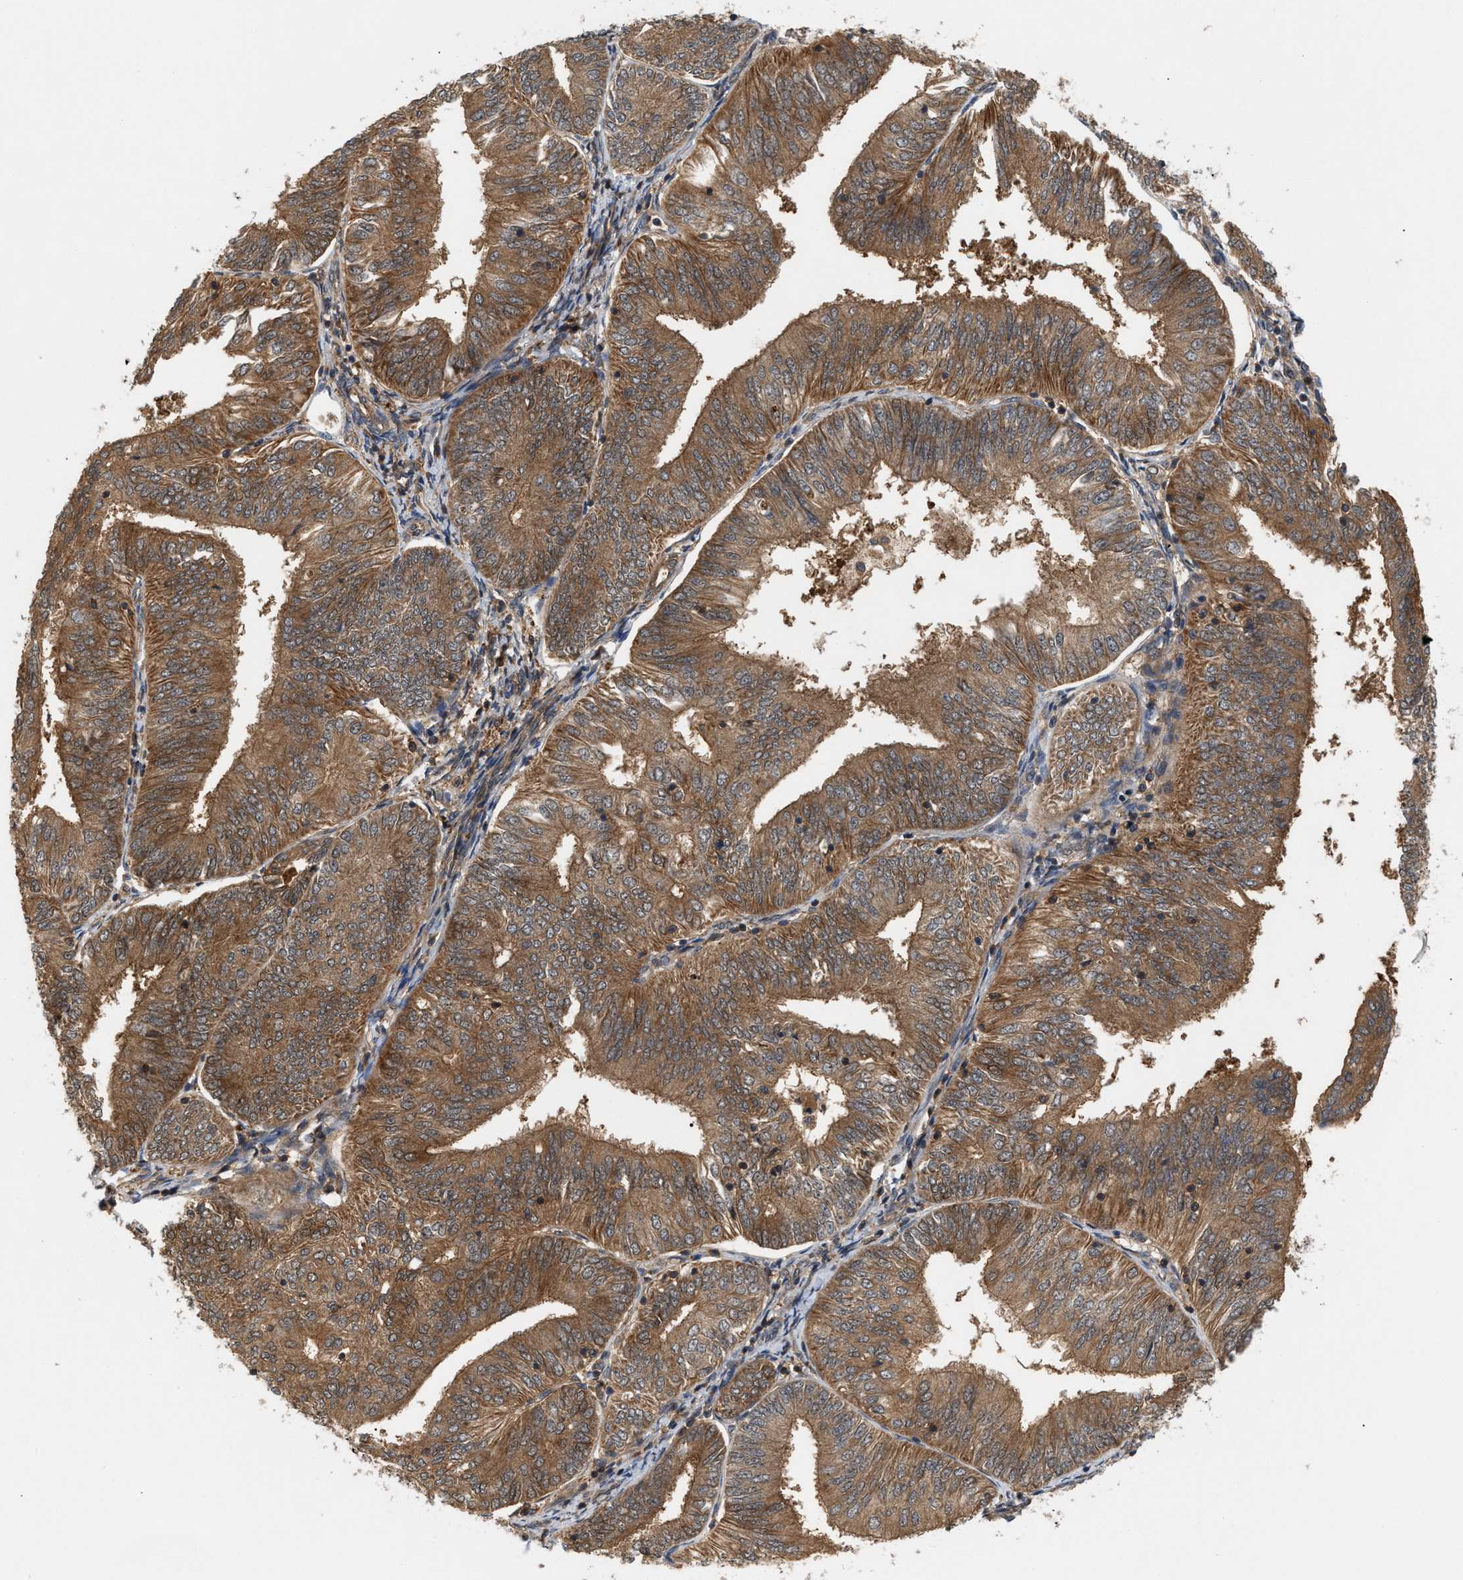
{"staining": {"intensity": "moderate", "quantity": ">75%", "location": "cytoplasmic/membranous"}, "tissue": "endometrial cancer", "cell_type": "Tumor cells", "image_type": "cancer", "snomed": [{"axis": "morphology", "description": "Adenocarcinoma, NOS"}, {"axis": "topography", "description": "Endometrium"}], "caption": "Immunohistochemical staining of endometrial adenocarcinoma displays medium levels of moderate cytoplasmic/membranous positivity in about >75% of tumor cells.", "gene": "GLOD4", "patient": {"sex": "female", "age": 58}}